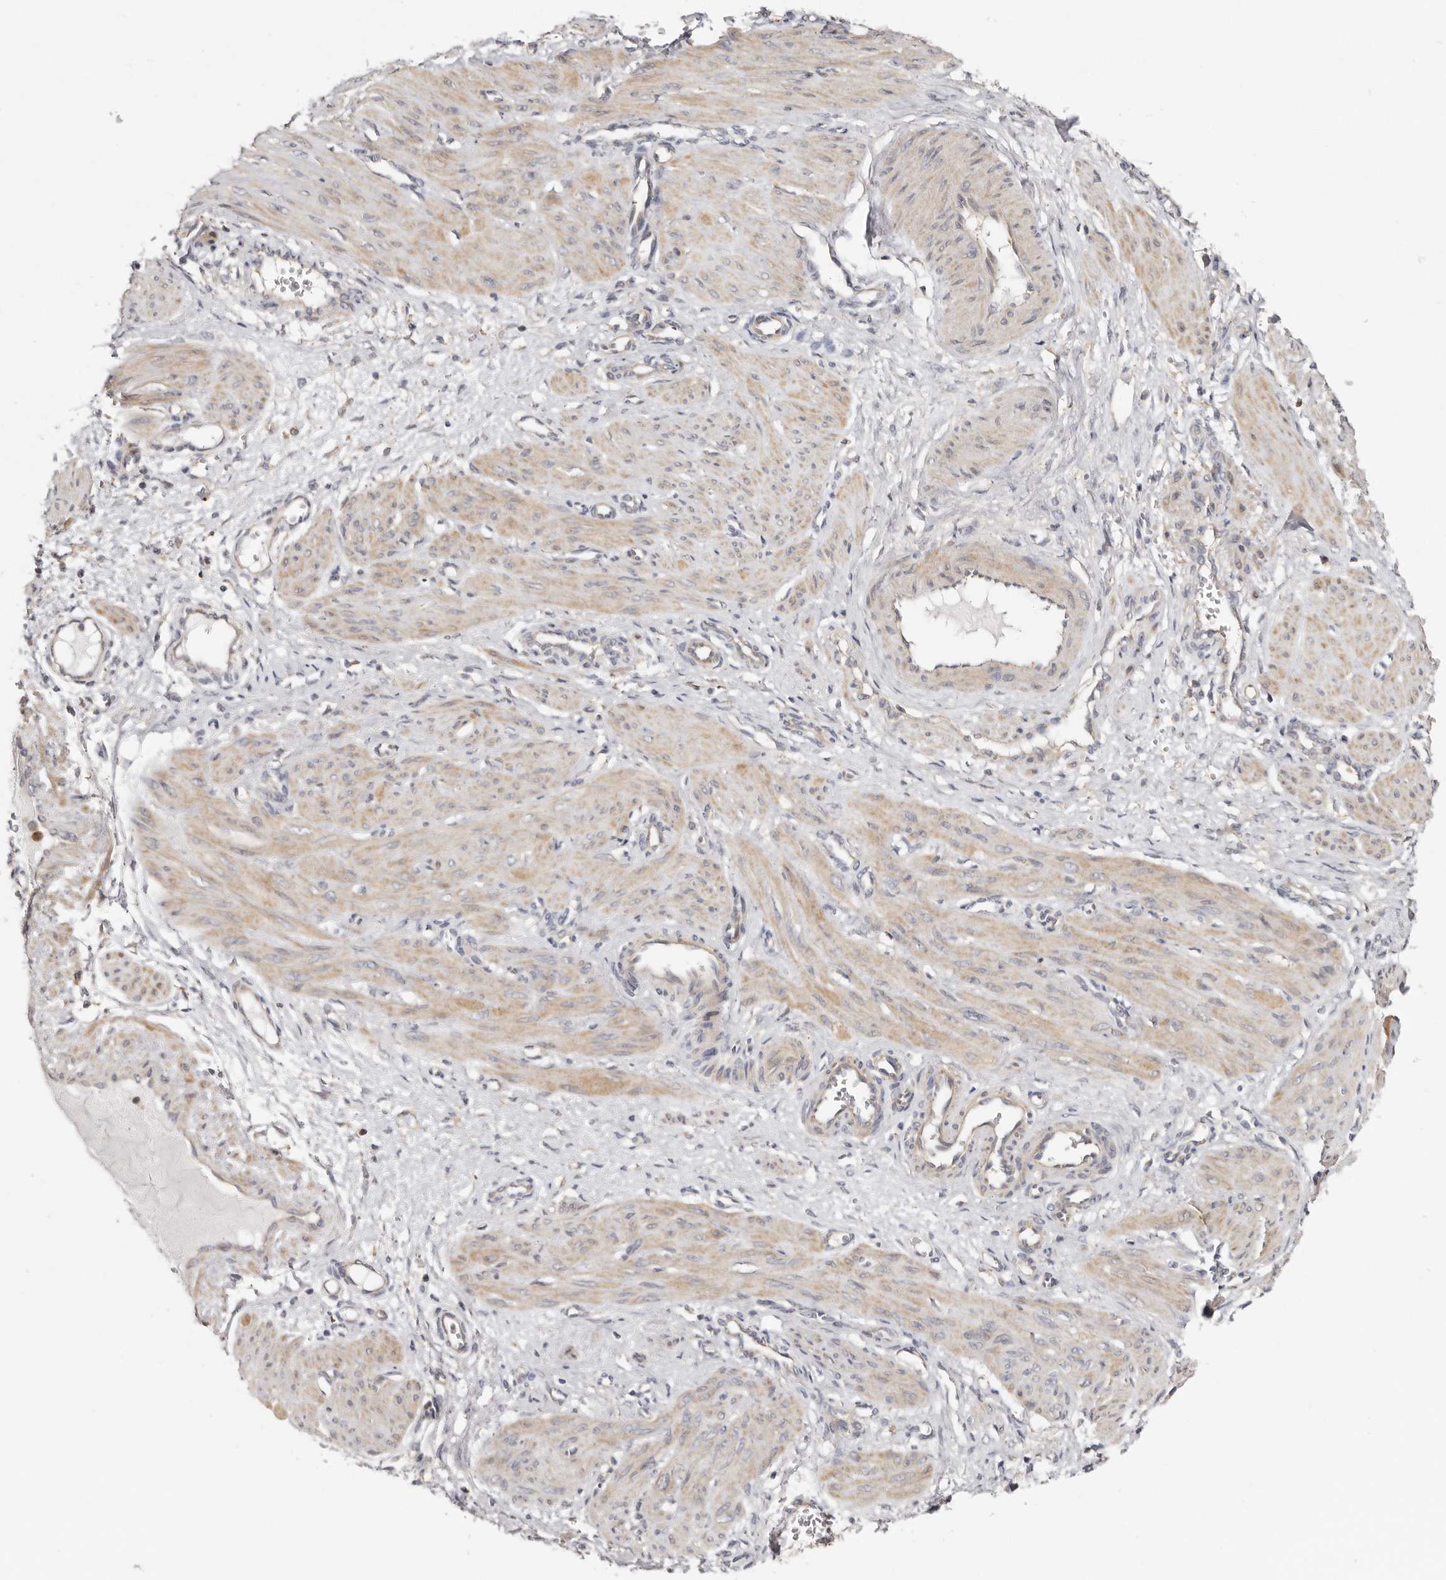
{"staining": {"intensity": "weak", "quantity": ">75%", "location": "cytoplasmic/membranous"}, "tissue": "smooth muscle", "cell_type": "Smooth muscle cells", "image_type": "normal", "snomed": [{"axis": "morphology", "description": "Normal tissue, NOS"}, {"axis": "topography", "description": "Endometrium"}], "caption": "IHC (DAB (3,3'-diaminobenzidine)) staining of unremarkable smooth muscle displays weak cytoplasmic/membranous protein positivity in approximately >75% of smooth muscle cells.", "gene": "MSRB2", "patient": {"sex": "female", "age": 33}}